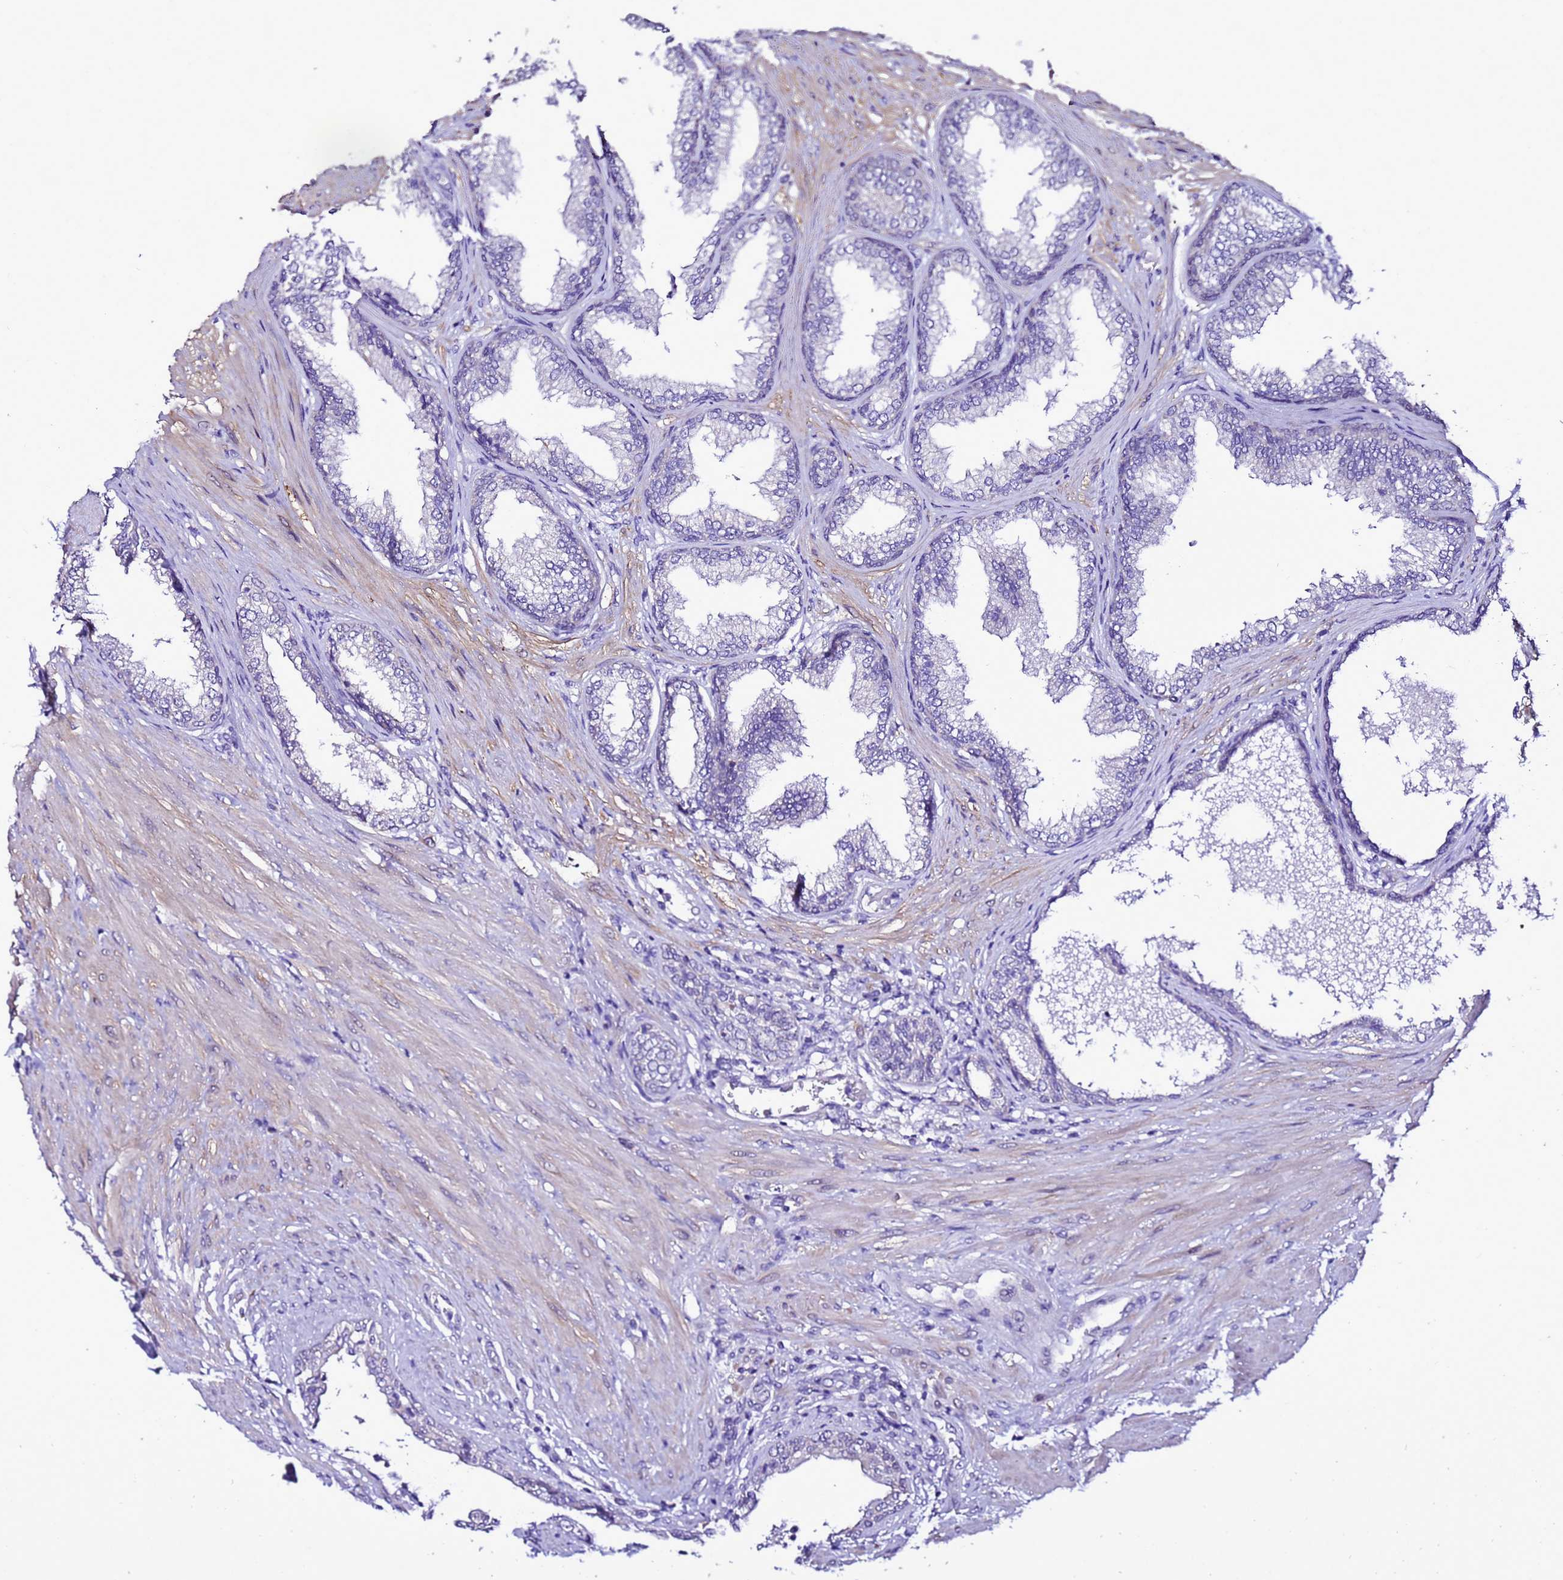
{"staining": {"intensity": "negative", "quantity": "none", "location": "none"}, "tissue": "prostate", "cell_type": "Glandular cells", "image_type": "normal", "snomed": [{"axis": "morphology", "description": "Normal tissue, NOS"}, {"axis": "topography", "description": "Prostate"}], "caption": "This photomicrograph is of benign prostate stained with IHC to label a protein in brown with the nuclei are counter-stained blue. There is no expression in glandular cells. The staining is performed using DAB brown chromogen with nuclei counter-stained in using hematoxylin.", "gene": "DPH6", "patient": {"sex": "male", "age": 76}}